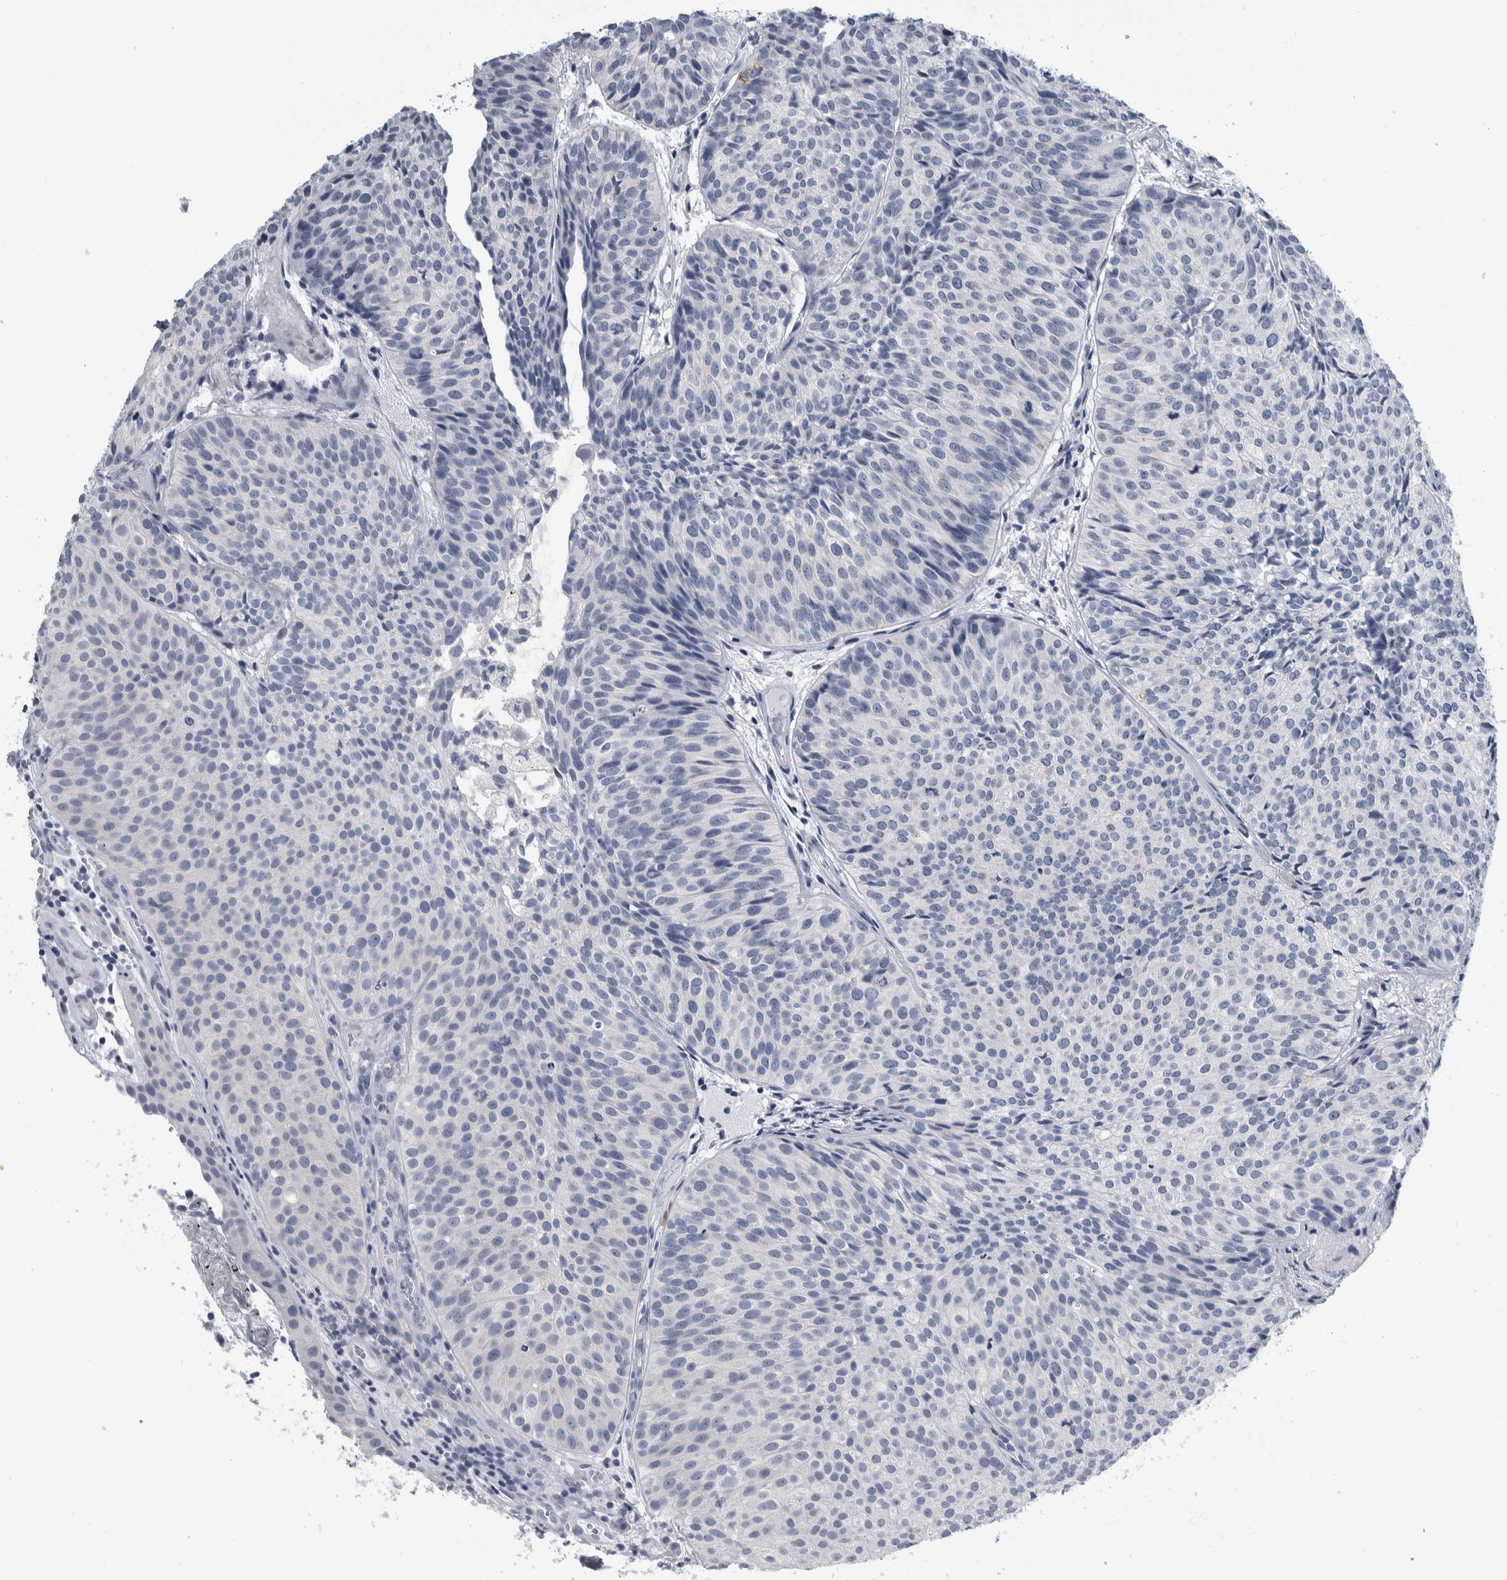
{"staining": {"intensity": "negative", "quantity": "none", "location": "none"}, "tissue": "urothelial cancer", "cell_type": "Tumor cells", "image_type": "cancer", "snomed": [{"axis": "morphology", "description": "Urothelial carcinoma, Low grade"}, {"axis": "topography", "description": "Urinary bladder"}], "caption": "An image of human urothelial cancer is negative for staining in tumor cells.", "gene": "CDH17", "patient": {"sex": "male", "age": 86}}